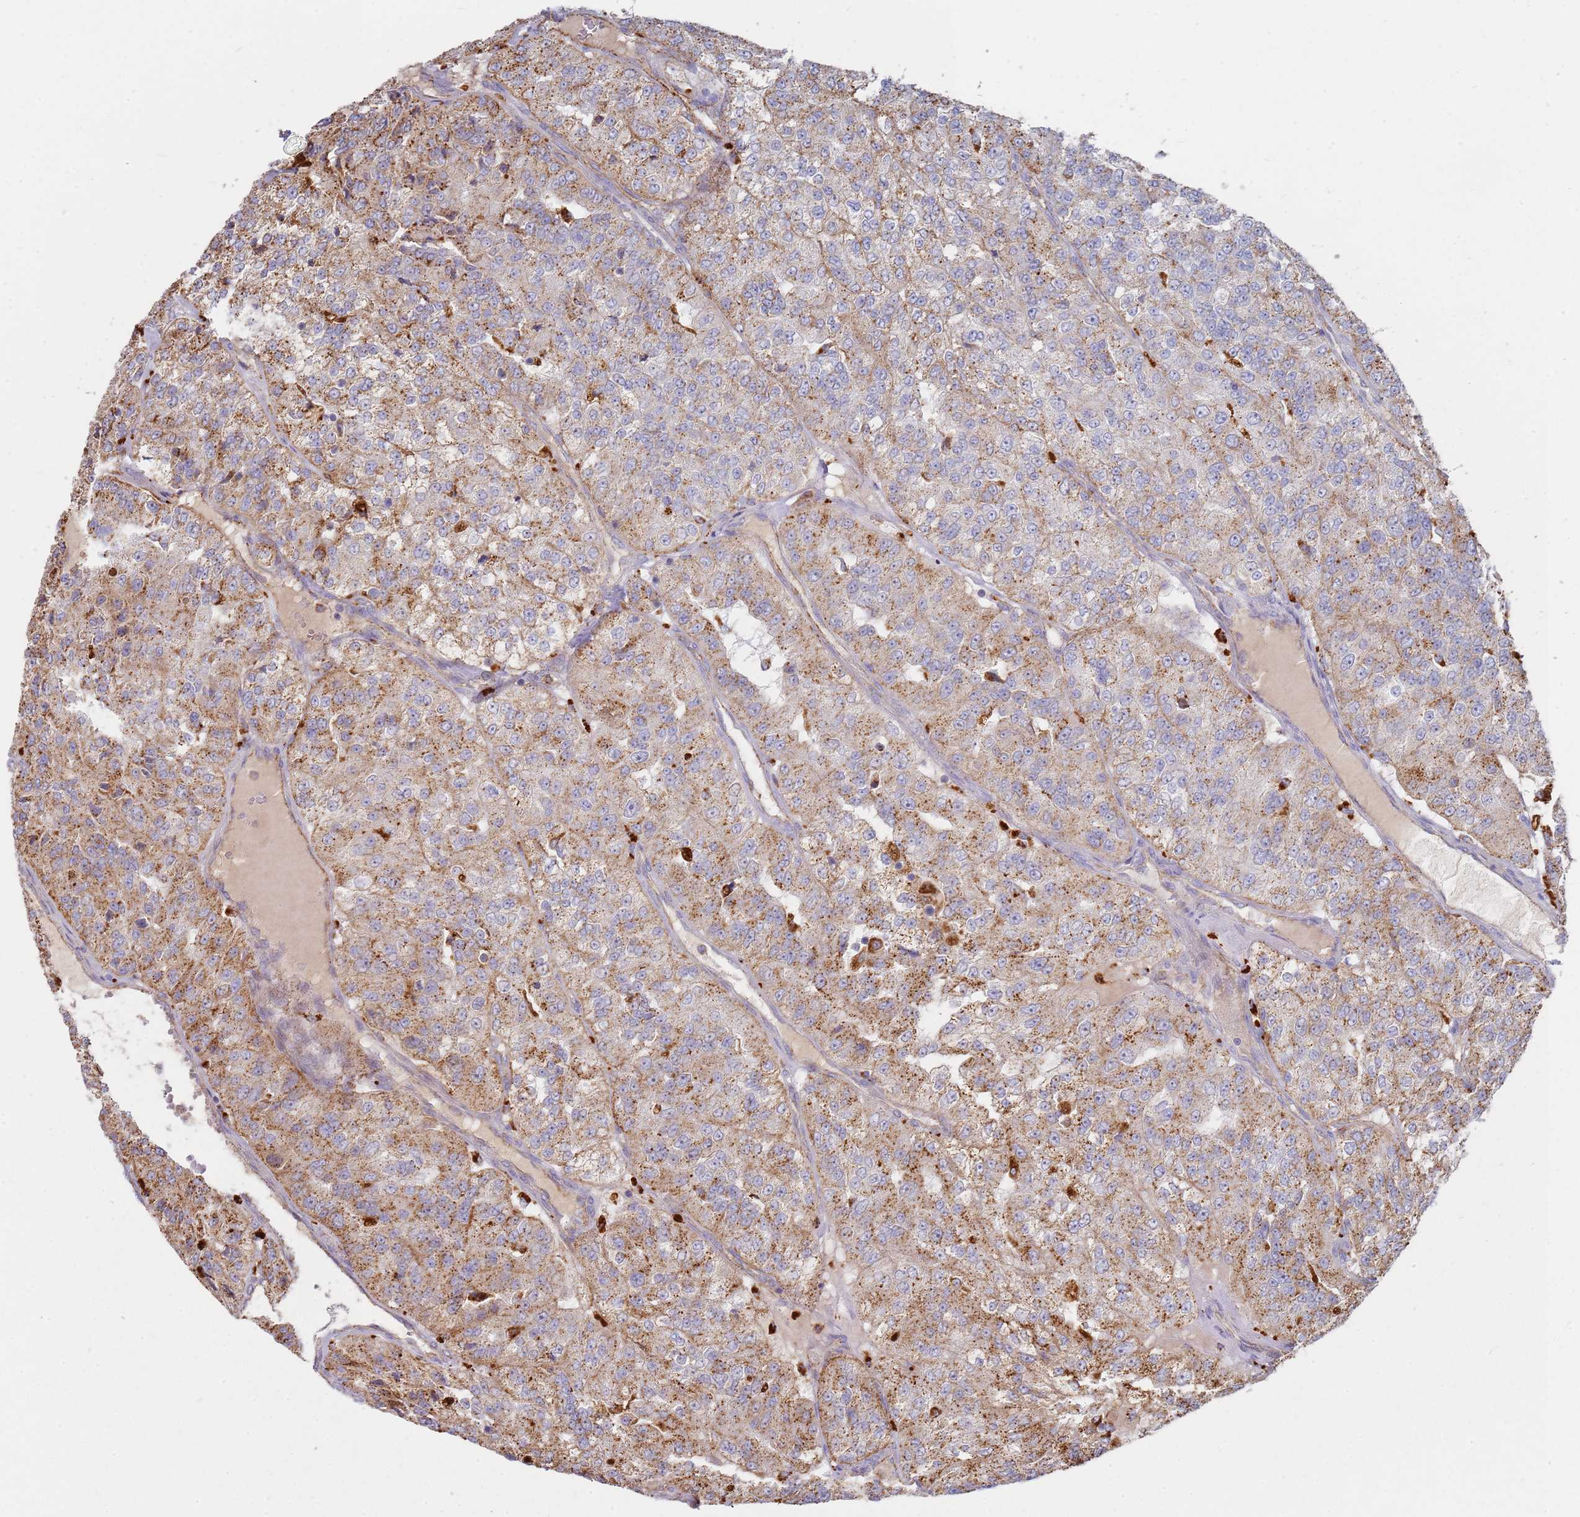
{"staining": {"intensity": "moderate", "quantity": ">75%", "location": "cytoplasmic/membranous"}, "tissue": "renal cancer", "cell_type": "Tumor cells", "image_type": "cancer", "snomed": [{"axis": "morphology", "description": "Adenocarcinoma, NOS"}, {"axis": "topography", "description": "Kidney"}], "caption": "Brown immunohistochemical staining in renal cancer reveals moderate cytoplasmic/membranous staining in about >75% of tumor cells.", "gene": "TMEM229B", "patient": {"sex": "female", "age": 63}}